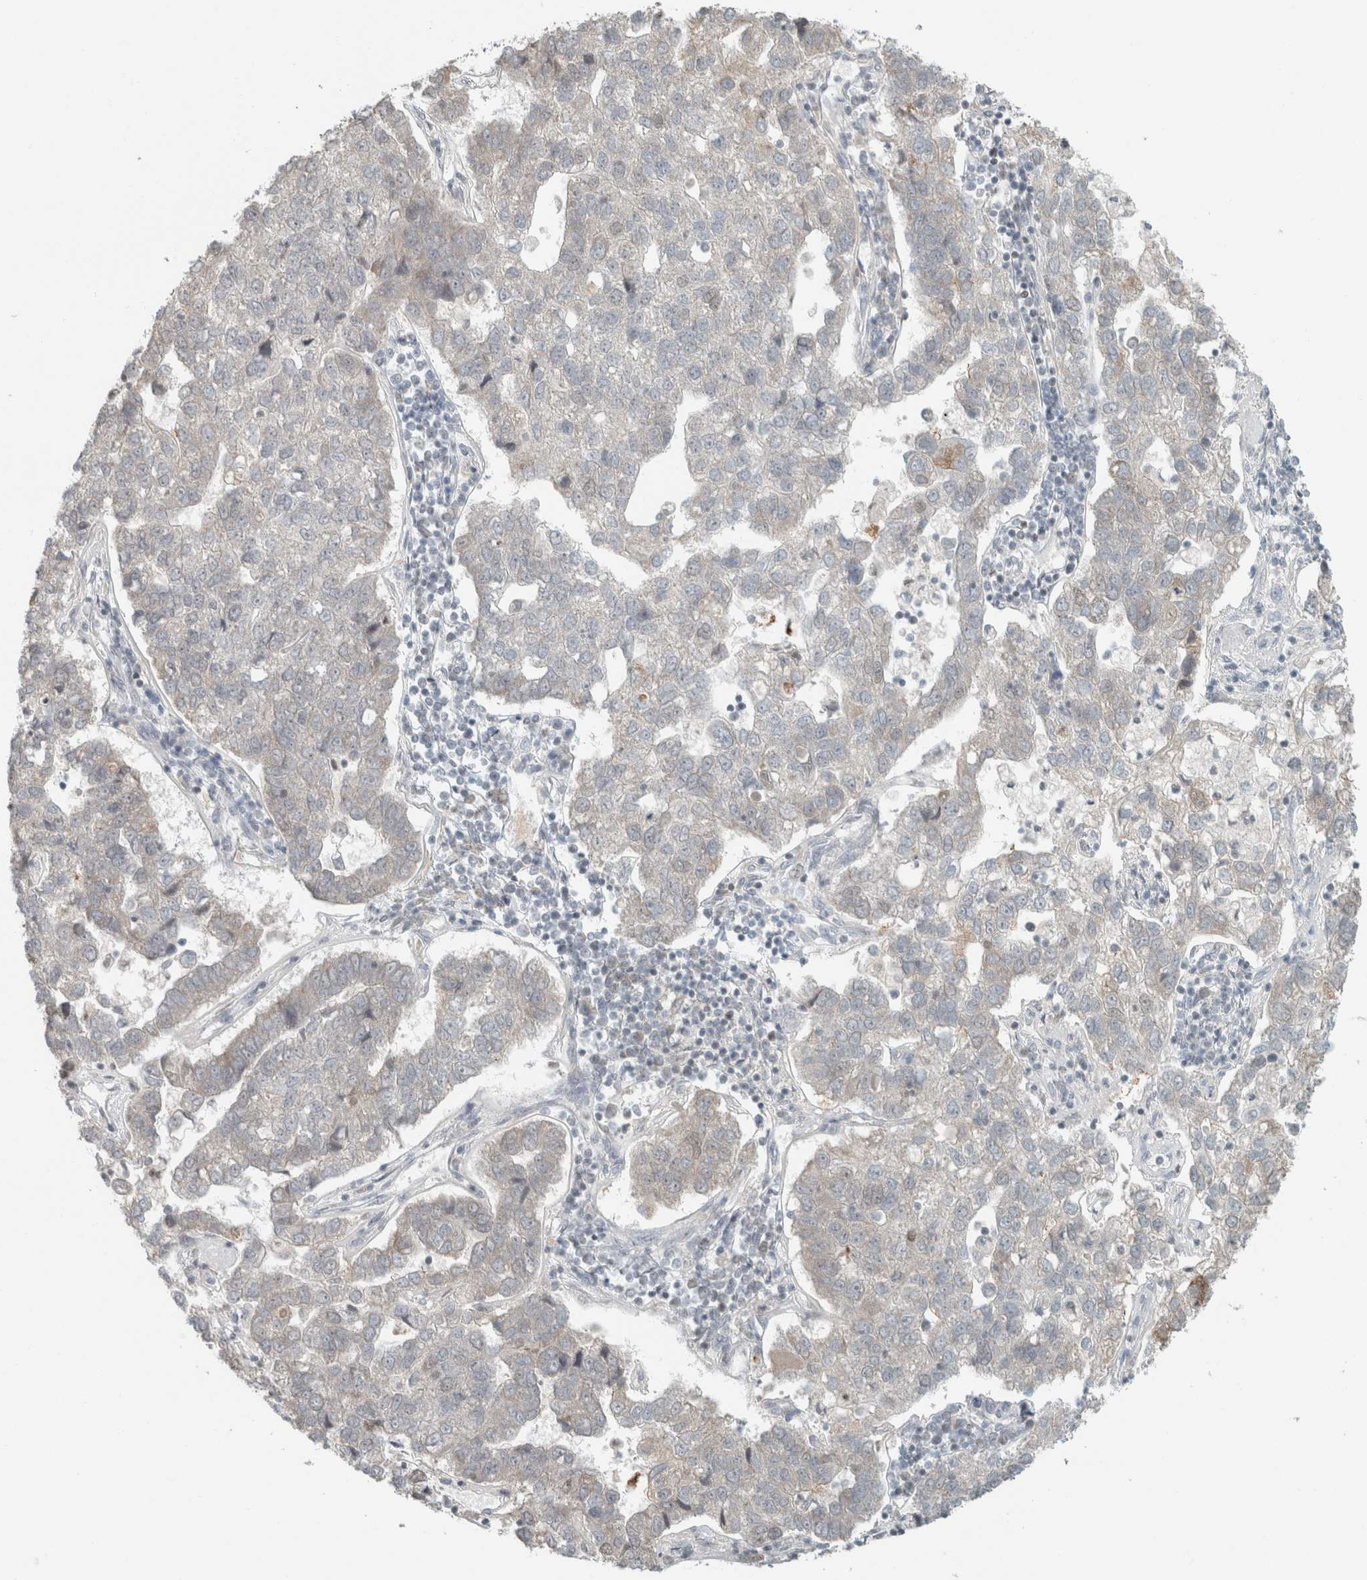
{"staining": {"intensity": "negative", "quantity": "none", "location": "none"}, "tissue": "pancreatic cancer", "cell_type": "Tumor cells", "image_type": "cancer", "snomed": [{"axis": "morphology", "description": "Adenocarcinoma, NOS"}, {"axis": "topography", "description": "Pancreas"}], "caption": "This micrograph is of adenocarcinoma (pancreatic) stained with IHC to label a protein in brown with the nuclei are counter-stained blue. There is no expression in tumor cells. (Immunohistochemistry (ihc), brightfield microscopy, high magnification).", "gene": "TRIT1", "patient": {"sex": "female", "age": 61}}